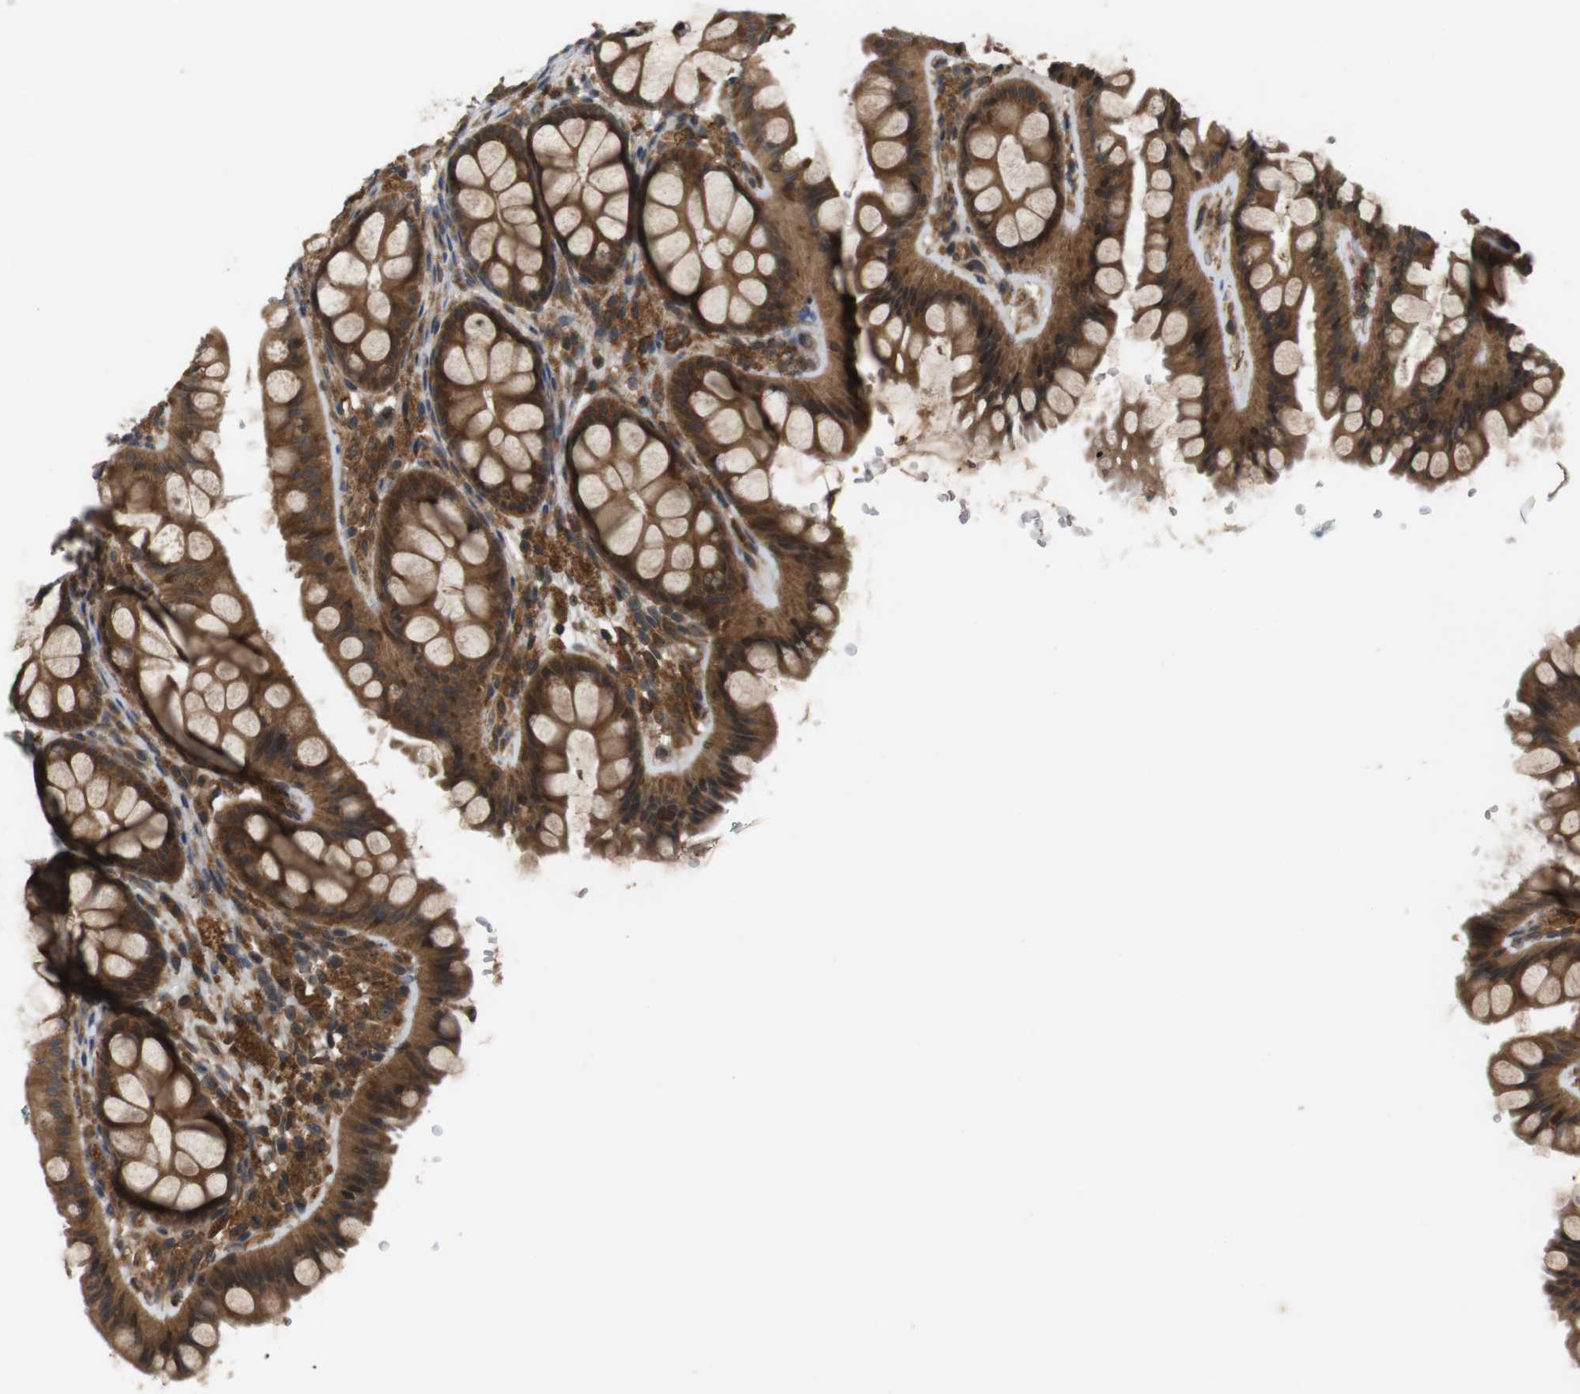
{"staining": {"intensity": "moderate", "quantity": ">75%", "location": "cytoplasmic/membranous"}, "tissue": "colon", "cell_type": "Endothelial cells", "image_type": "normal", "snomed": [{"axis": "morphology", "description": "Normal tissue, NOS"}, {"axis": "topography", "description": "Colon"}], "caption": "Immunohistochemical staining of normal human colon demonstrates >75% levels of moderate cytoplasmic/membranous protein positivity in about >75% of endothelial cells. The staining was performed using DAB, with brown indicating positive protein expression. Nuclei are stained blue with hematoxylin.", "gene": "NFKBIE", "patient": {"sex": "female", "age": 55}}